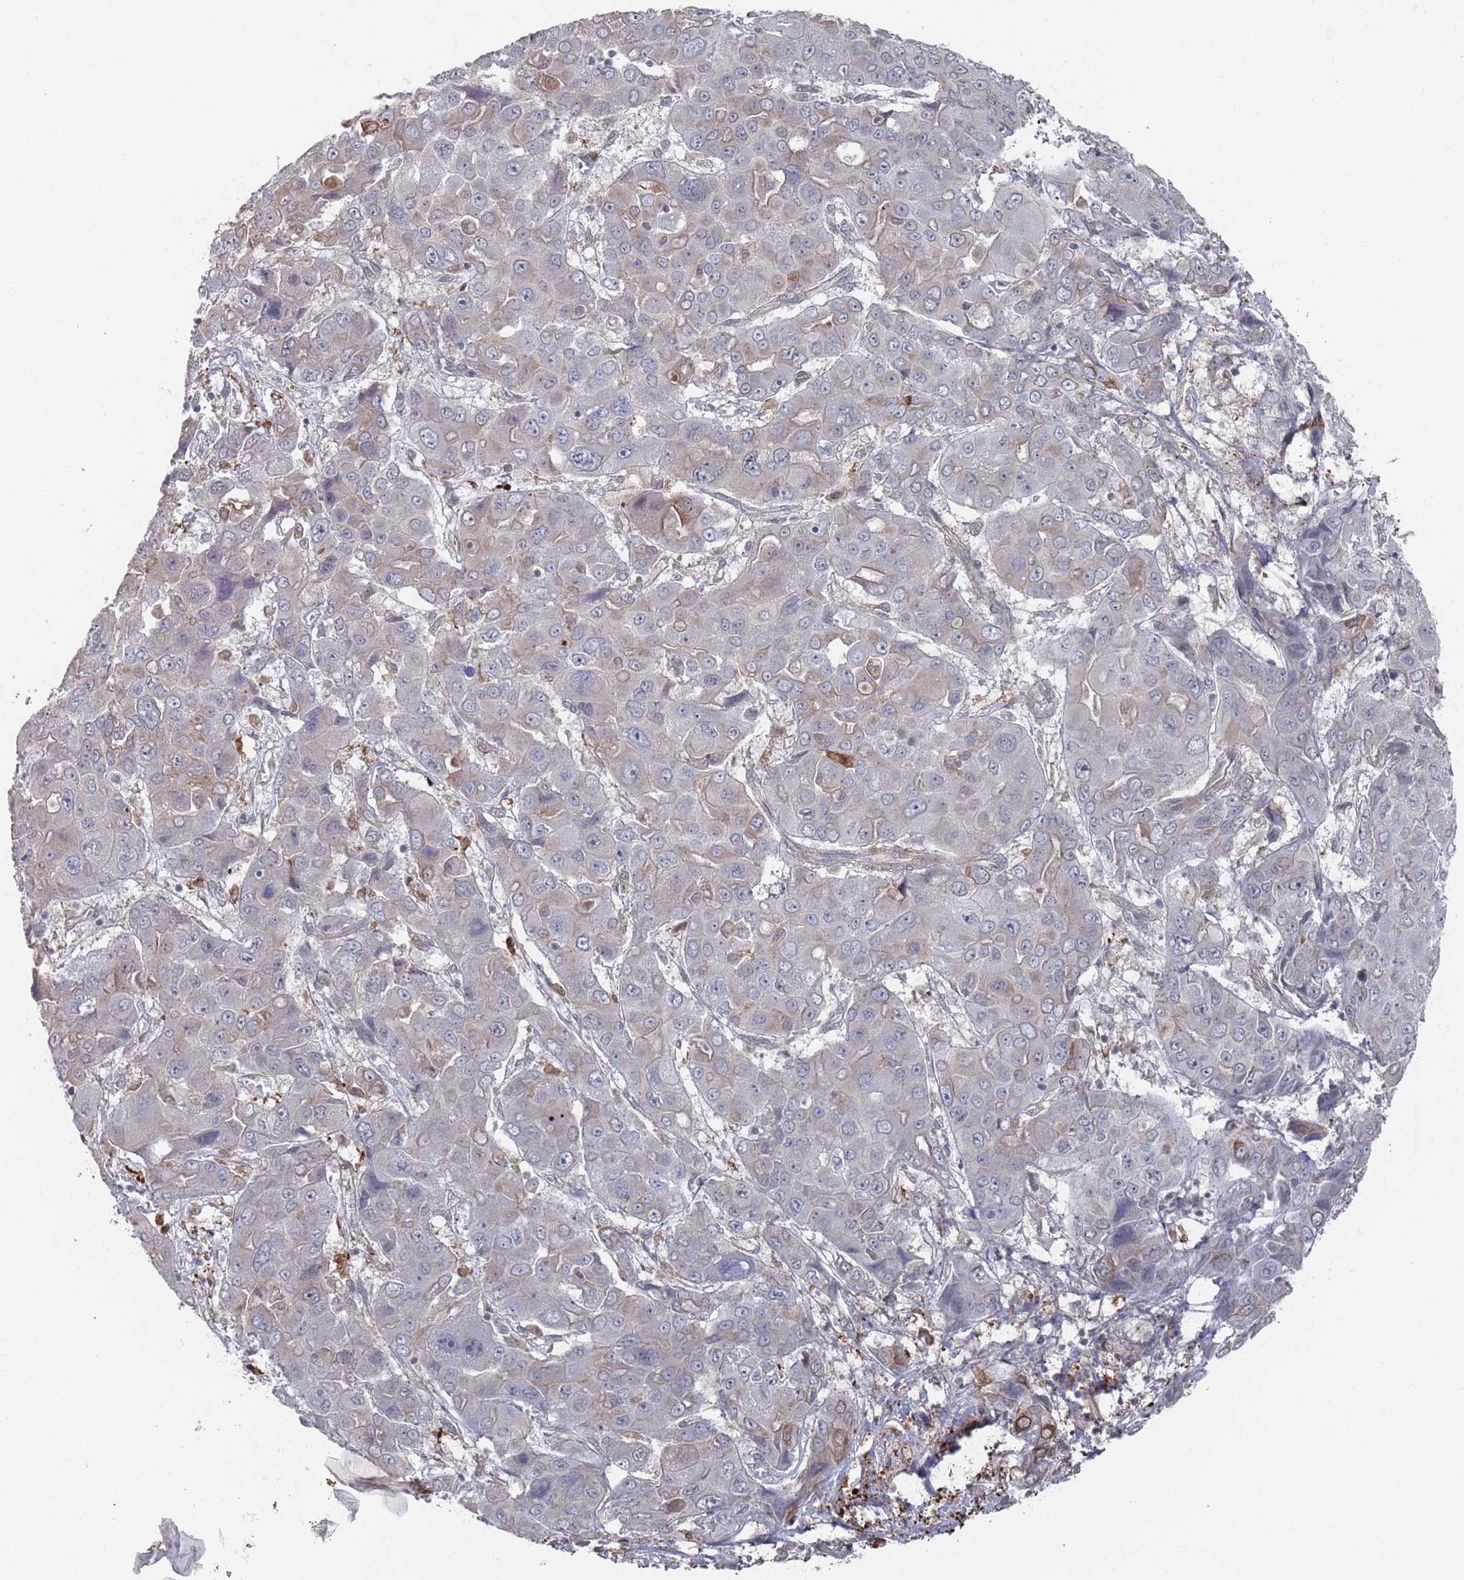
{"staining": {"intensity": "weak", "quantity": "<25%", "location": "cytoplasmic/membranous"}, "tissue": "liver cancer", "cell_type": "Tumor cells", "image_type": "cancer", "snomed": [{"axis": "morphology", "description": "Cholangiocarcinoma"}, {"axis": "topography", "description": "Liver"}], "caption": "Liver cancer was stained to show a protein in brown. There is no significant staining in tumor cells. Nuclei are stained in blue.", "gene": "DGKD", "patient": {"sex": "male", "age": 67}}